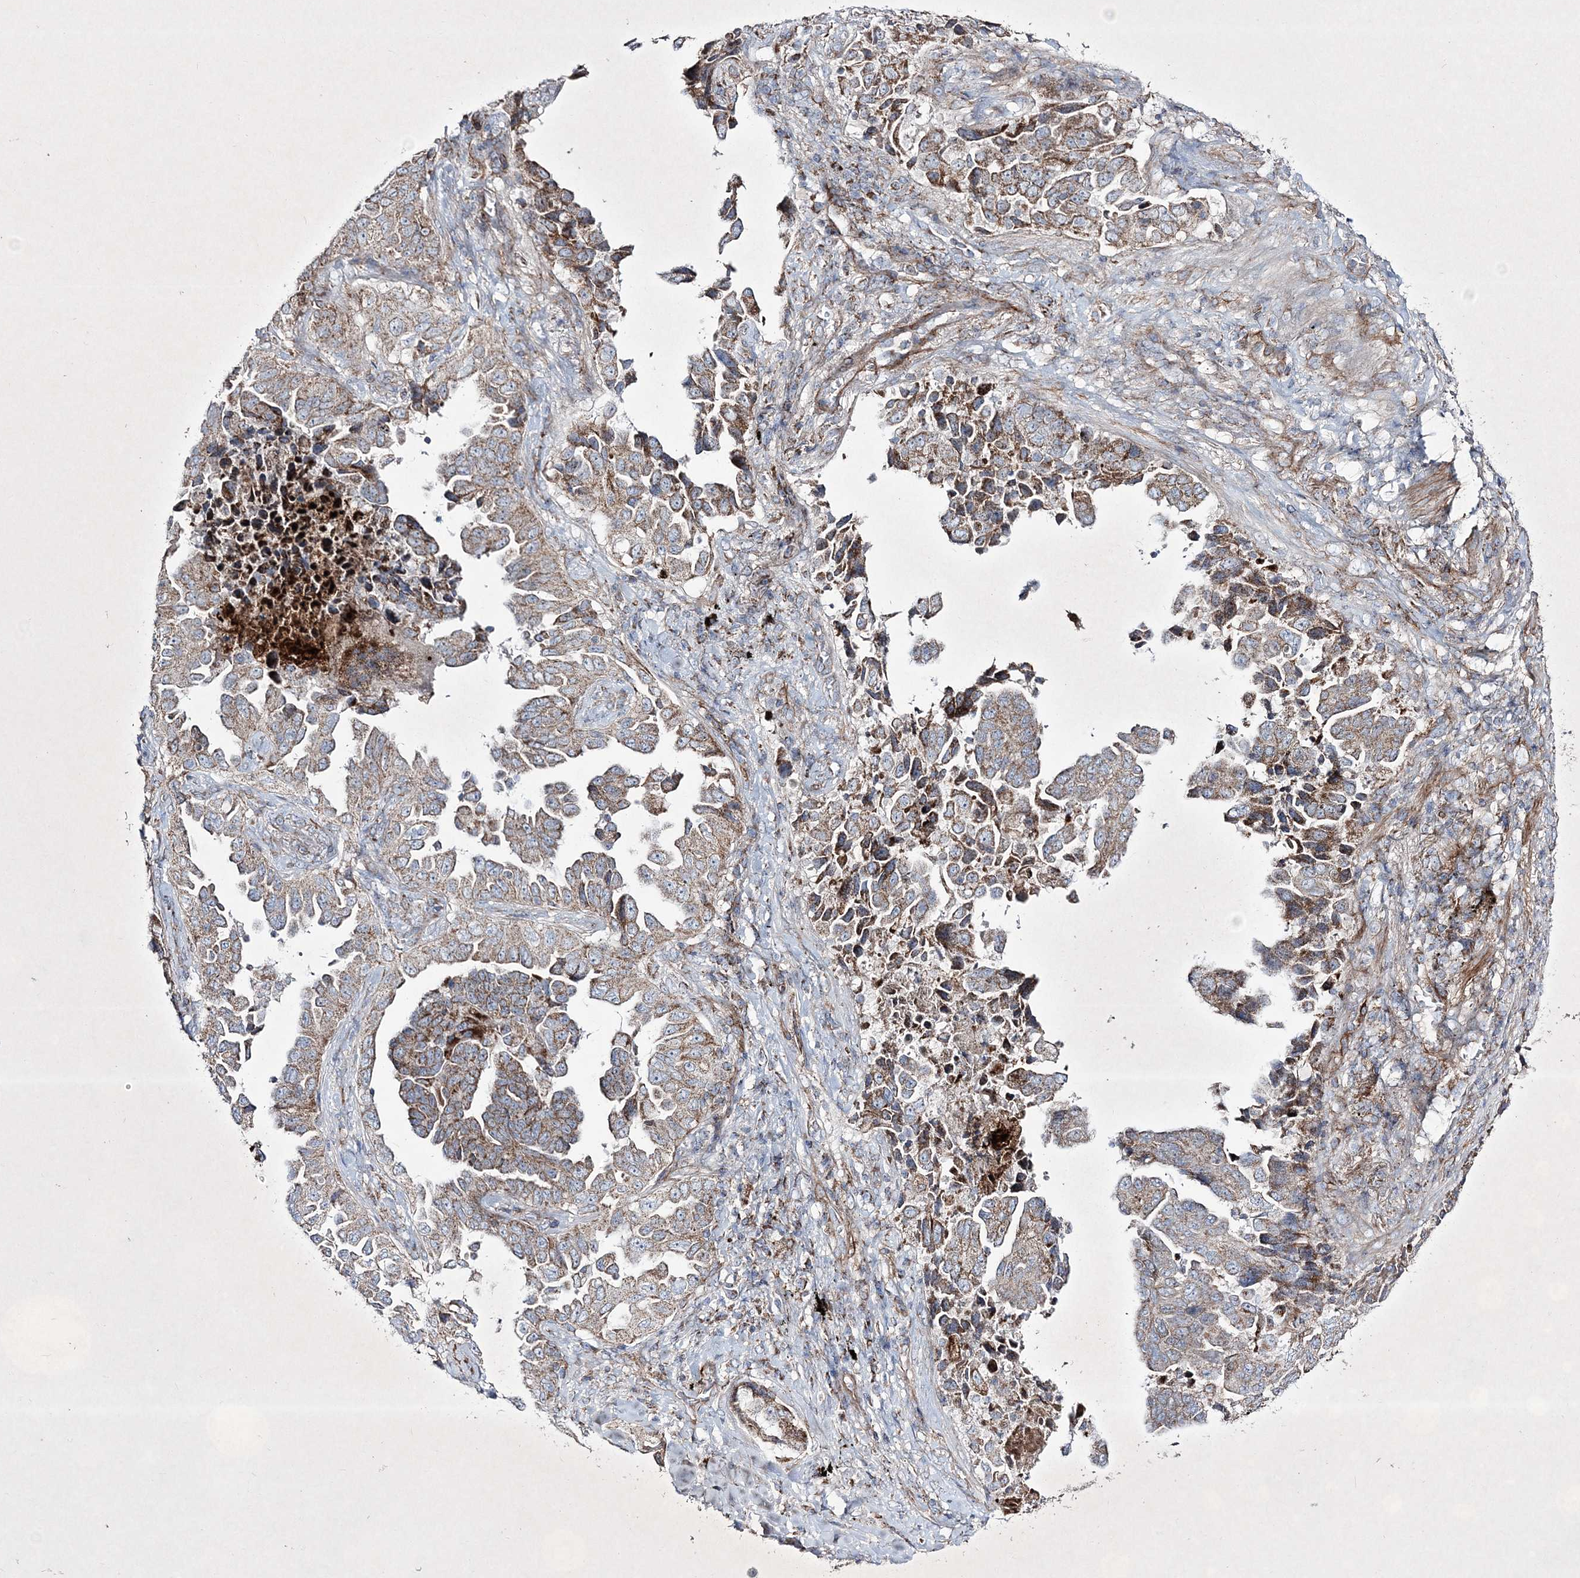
{"staining": {"intensity": "weak", "quantity": ">75%", "location": "cytoplasmic/membranous"}, "tissue": "lung cancer", "cell_type": "Tumor cells", "image_type": "cancer", "snomed": [{"axis": "morphology", "description": "Adenocarcinoma, NOS"}, {"axis": "topography", "description": "Lung"}], "caption": "Tumor cells display weak cytoplasmic/membranous expression in approximately >75% of cells in lung adenocarcinoma.", "gene": "RICTOR", "patient": {"sex": "female", "age": 51}}